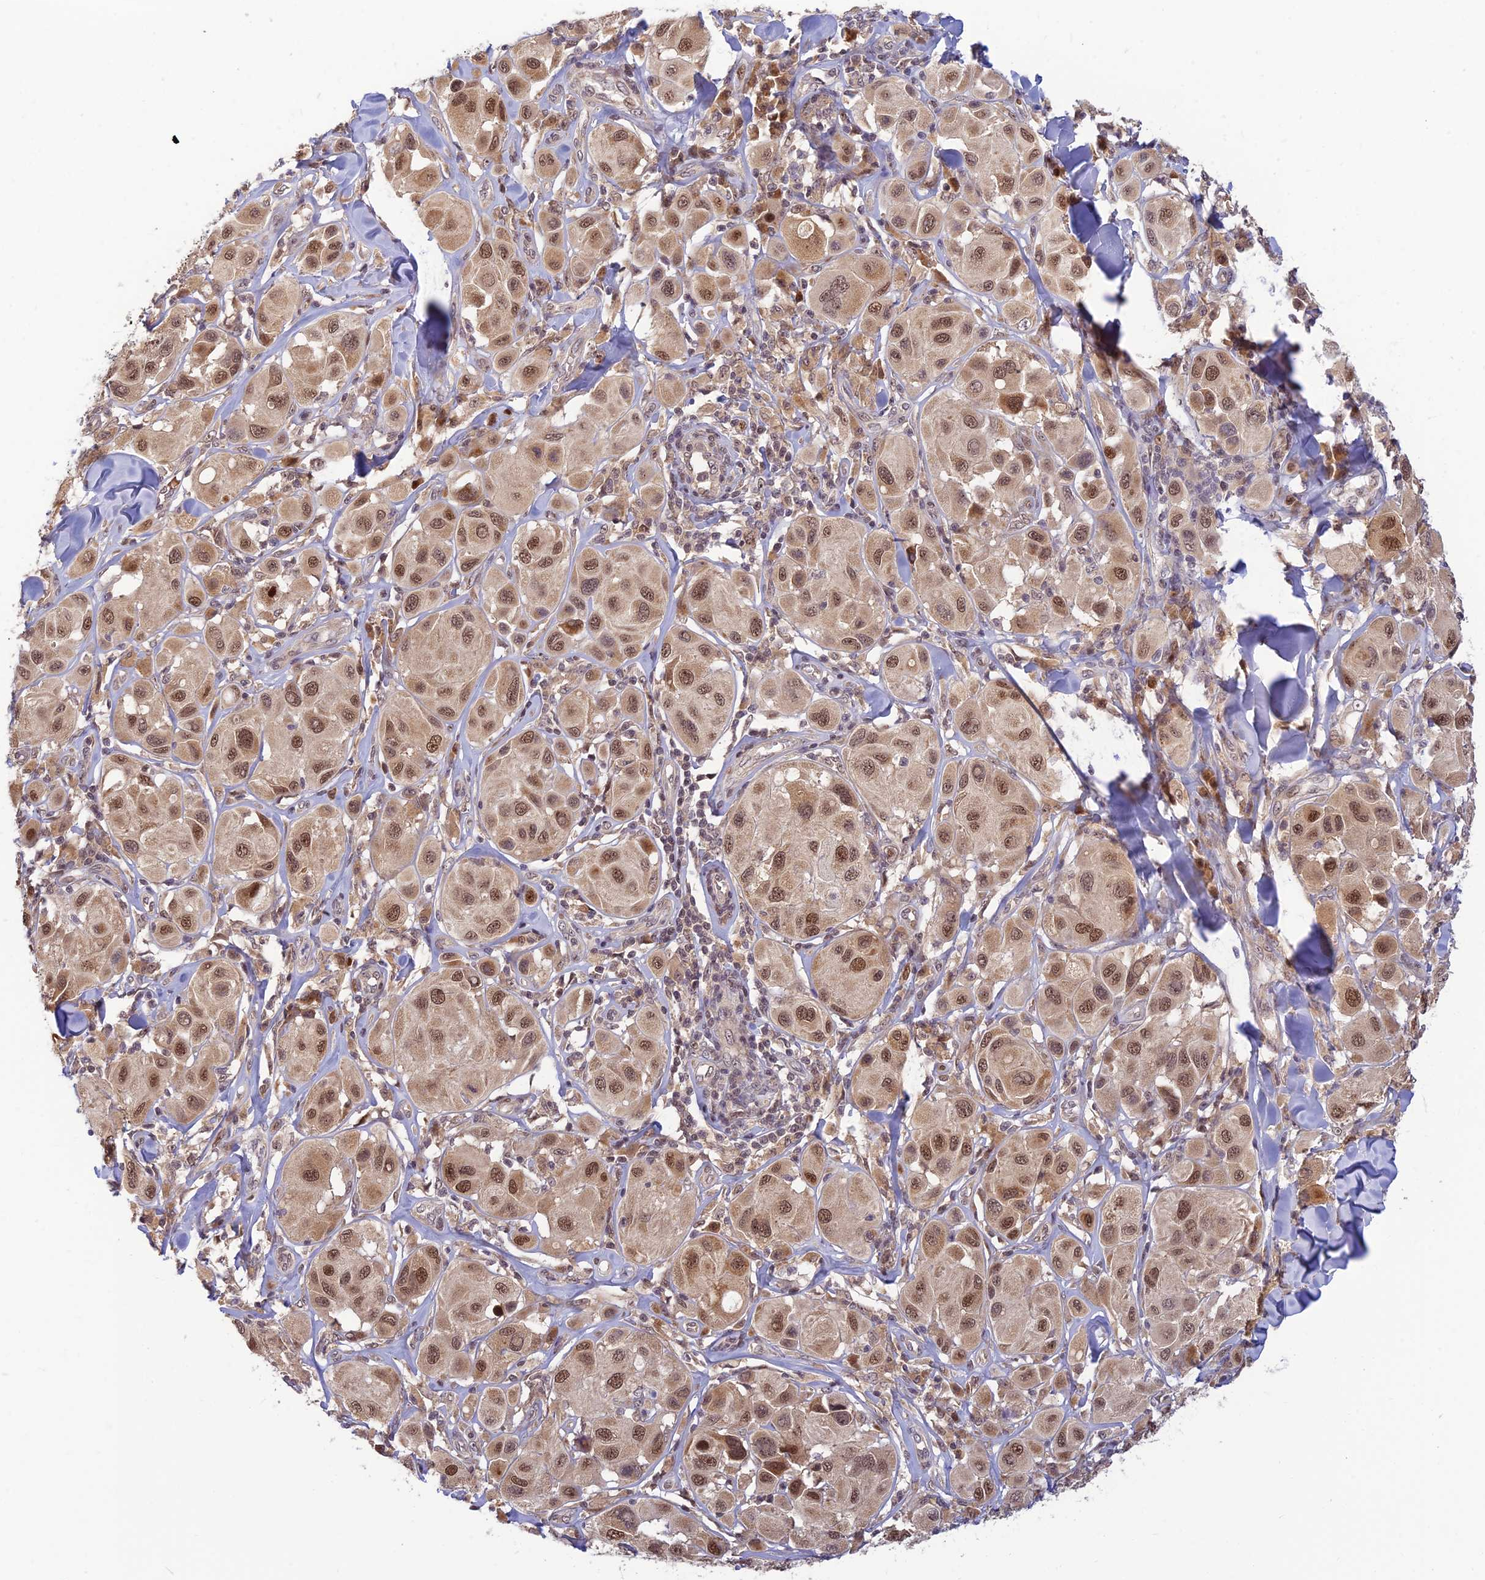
{"staining": {"intensity": "moderate", "quantity": ">75%", "location": "nuclear"}, "tissue": "melanoma", "cell_type": "Tumor cells", "image_type": "cancer", "snomed": [{"axis": "morphology", "description": "Malignant melanoma, Metastatic site"}, {"axis": "topography", "description": "Skin"}], "caption": "Malignant melanoma (metastatic site) tissue reveals moderate nuclear expression in approximately >75% of tumor cells (DAB (3,3'-diaminobenzidine) = brown stain, brightfield microscopy at high magnification).", "gene": "ASPDH", "patient": {"sex": "male", "age": 41}}